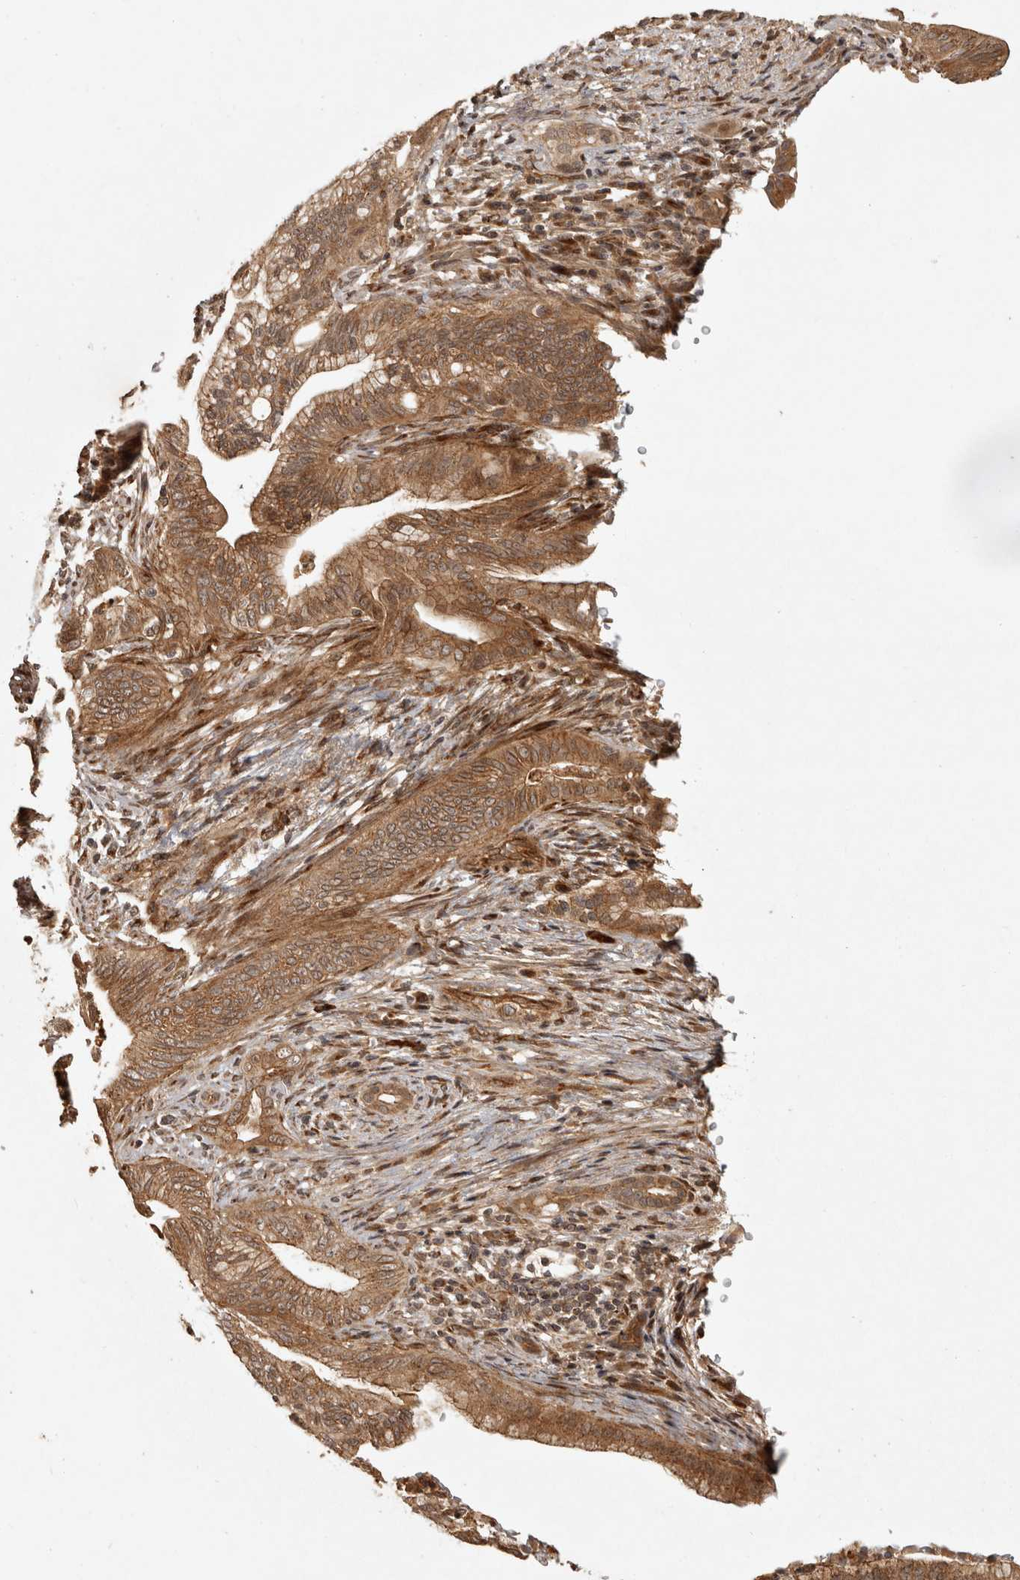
{"staining": {"intensity": "moderate", "quantity": ">75%", "location": "cytoplasmic/membranous"}, "tissue": "pancreatic cancer", "cell_type": "Tumor cells", "image_type": "cancer", "snomed": [{"axis": "morphology", "description": "Adenocarcinoma, NOS"}, {"axis": "topography", "description": "Pancreas"}], "caption": "Human pancreatic cancer (adenocarcinoma) stained for a protein (brown) displays moderate cytoplasmic/membranous positive expression in about >75% of tumor cells.", "gene": "CAMSAP2", "patient": {"sex": "male", "age": 58}}